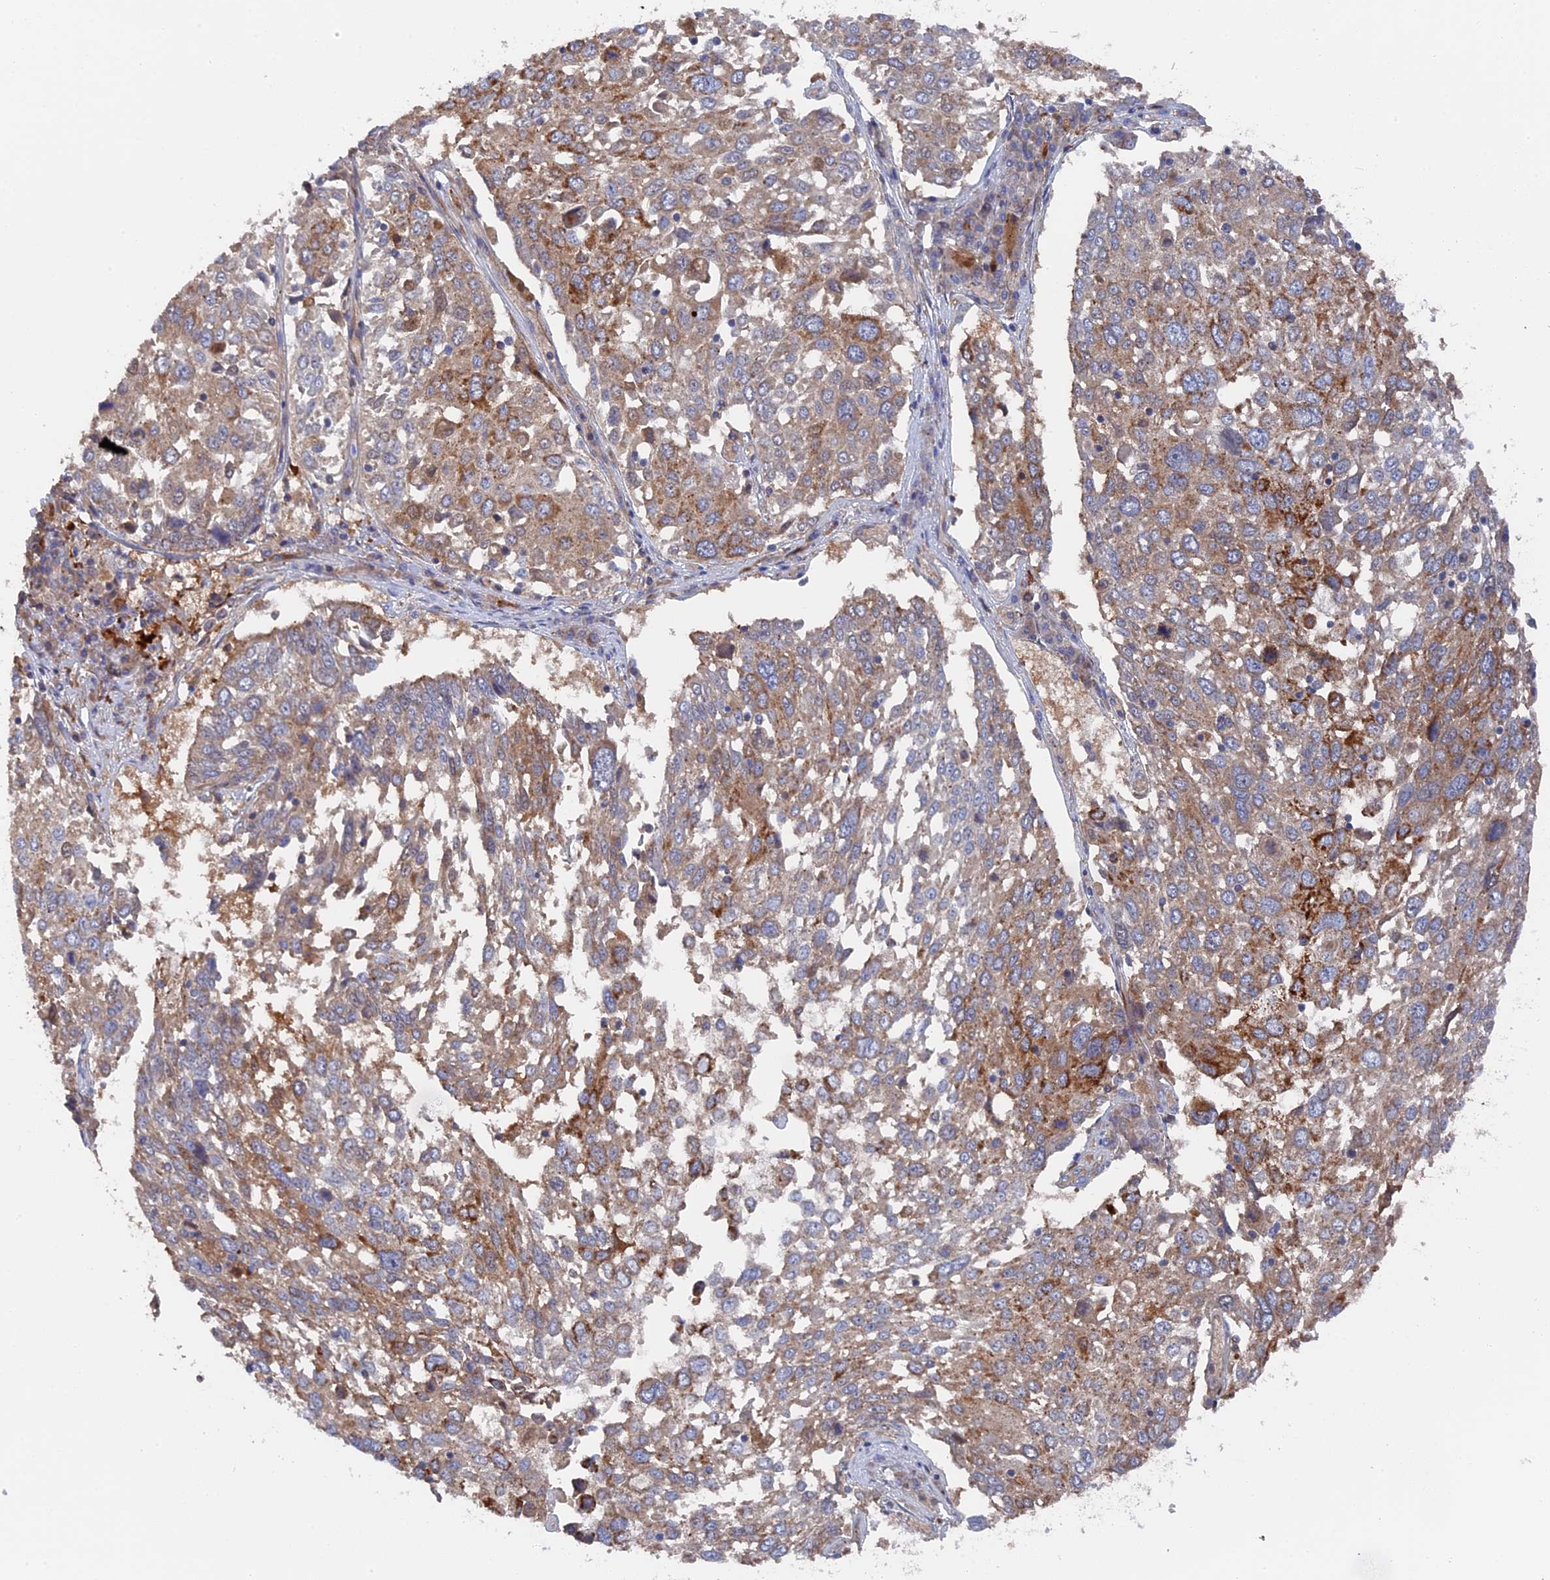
{"staining": {"intensity": "moderate", "quantity": "25%-75%", "location": "cytoplasmic/membranous"}, "tissue": "lung cancer", "cell_type": "Tumor cells", "image_type": "cancer", "snomed": [{"axis": "morphology", "description": "Squamous cell carcinoma, NOS"}, {"axis": "topography", "description": "Lung"}], "caption": "Moderate cytoplasmic/membranous staining for a protein is identified in approximately 25%-75% of tumor cells of squamous cell carcinoma (lung) using immunohistochemistry.", "gene": "SMG9", "patient": {"sex": "male", "age": 65}}